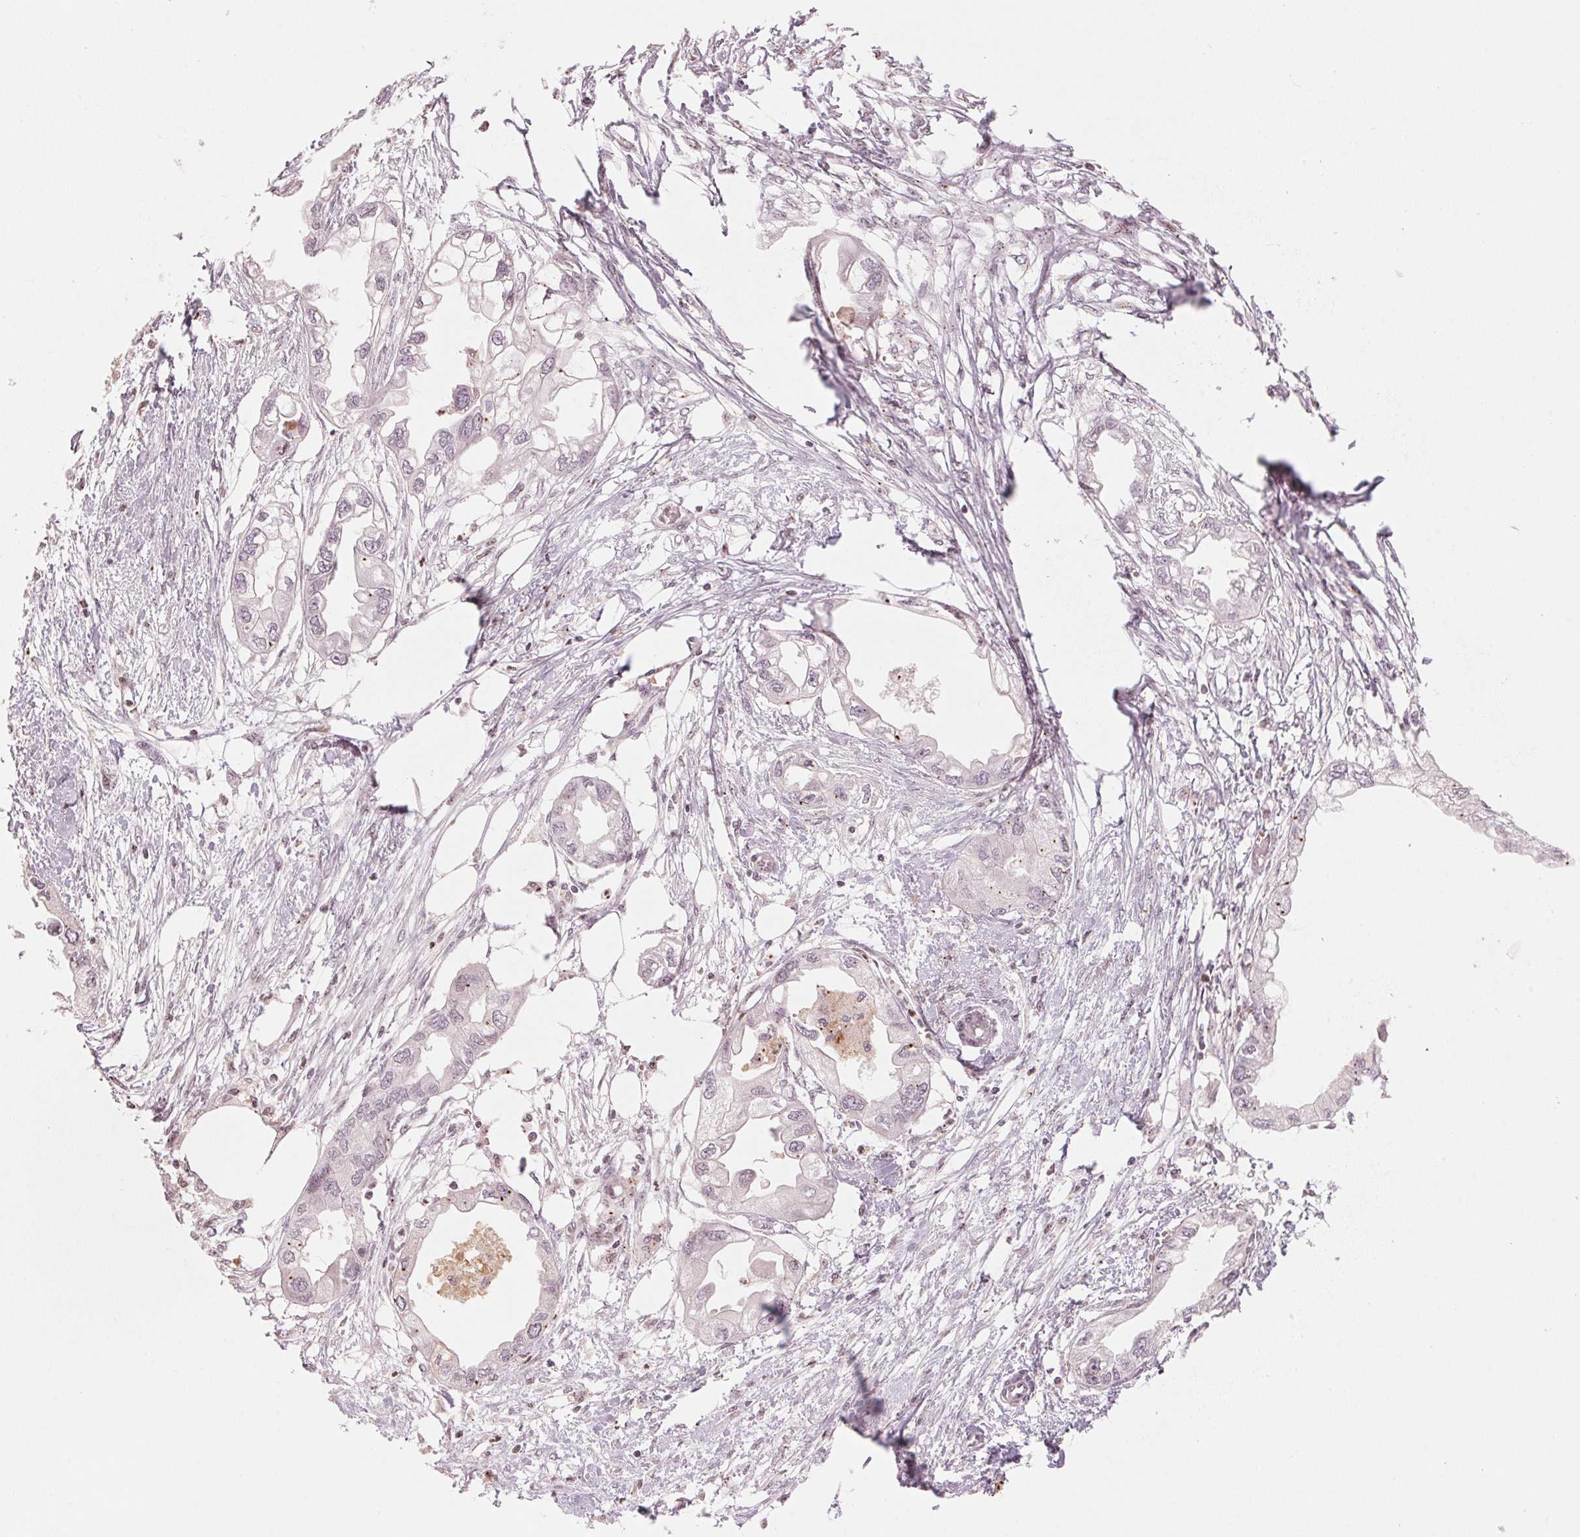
{"staining": {"intensity": "negative", "quantity": "none", "location": "none"}, "tissue": "endometrial cancer", "cell_type": "Tumor cells", "image_type": "cancer", "snomed": [{"axis": "morphology", "description": "Adenocarcinoma, NOS"}, {"axis": "morphology", "description": "Adenocarcinoma, metastatic, NOS"}, {"axis": "topography", "description": "Adipose tissue"}, {"axis": "topography", "description": "Endometrium"}], "caption": "Immunohistochemical staining of human endometrial cancer demonstrates no significant positivity in tumor cells.", "gene": "SLC17A4", "patient": {"sex": "female", "age": 67}}